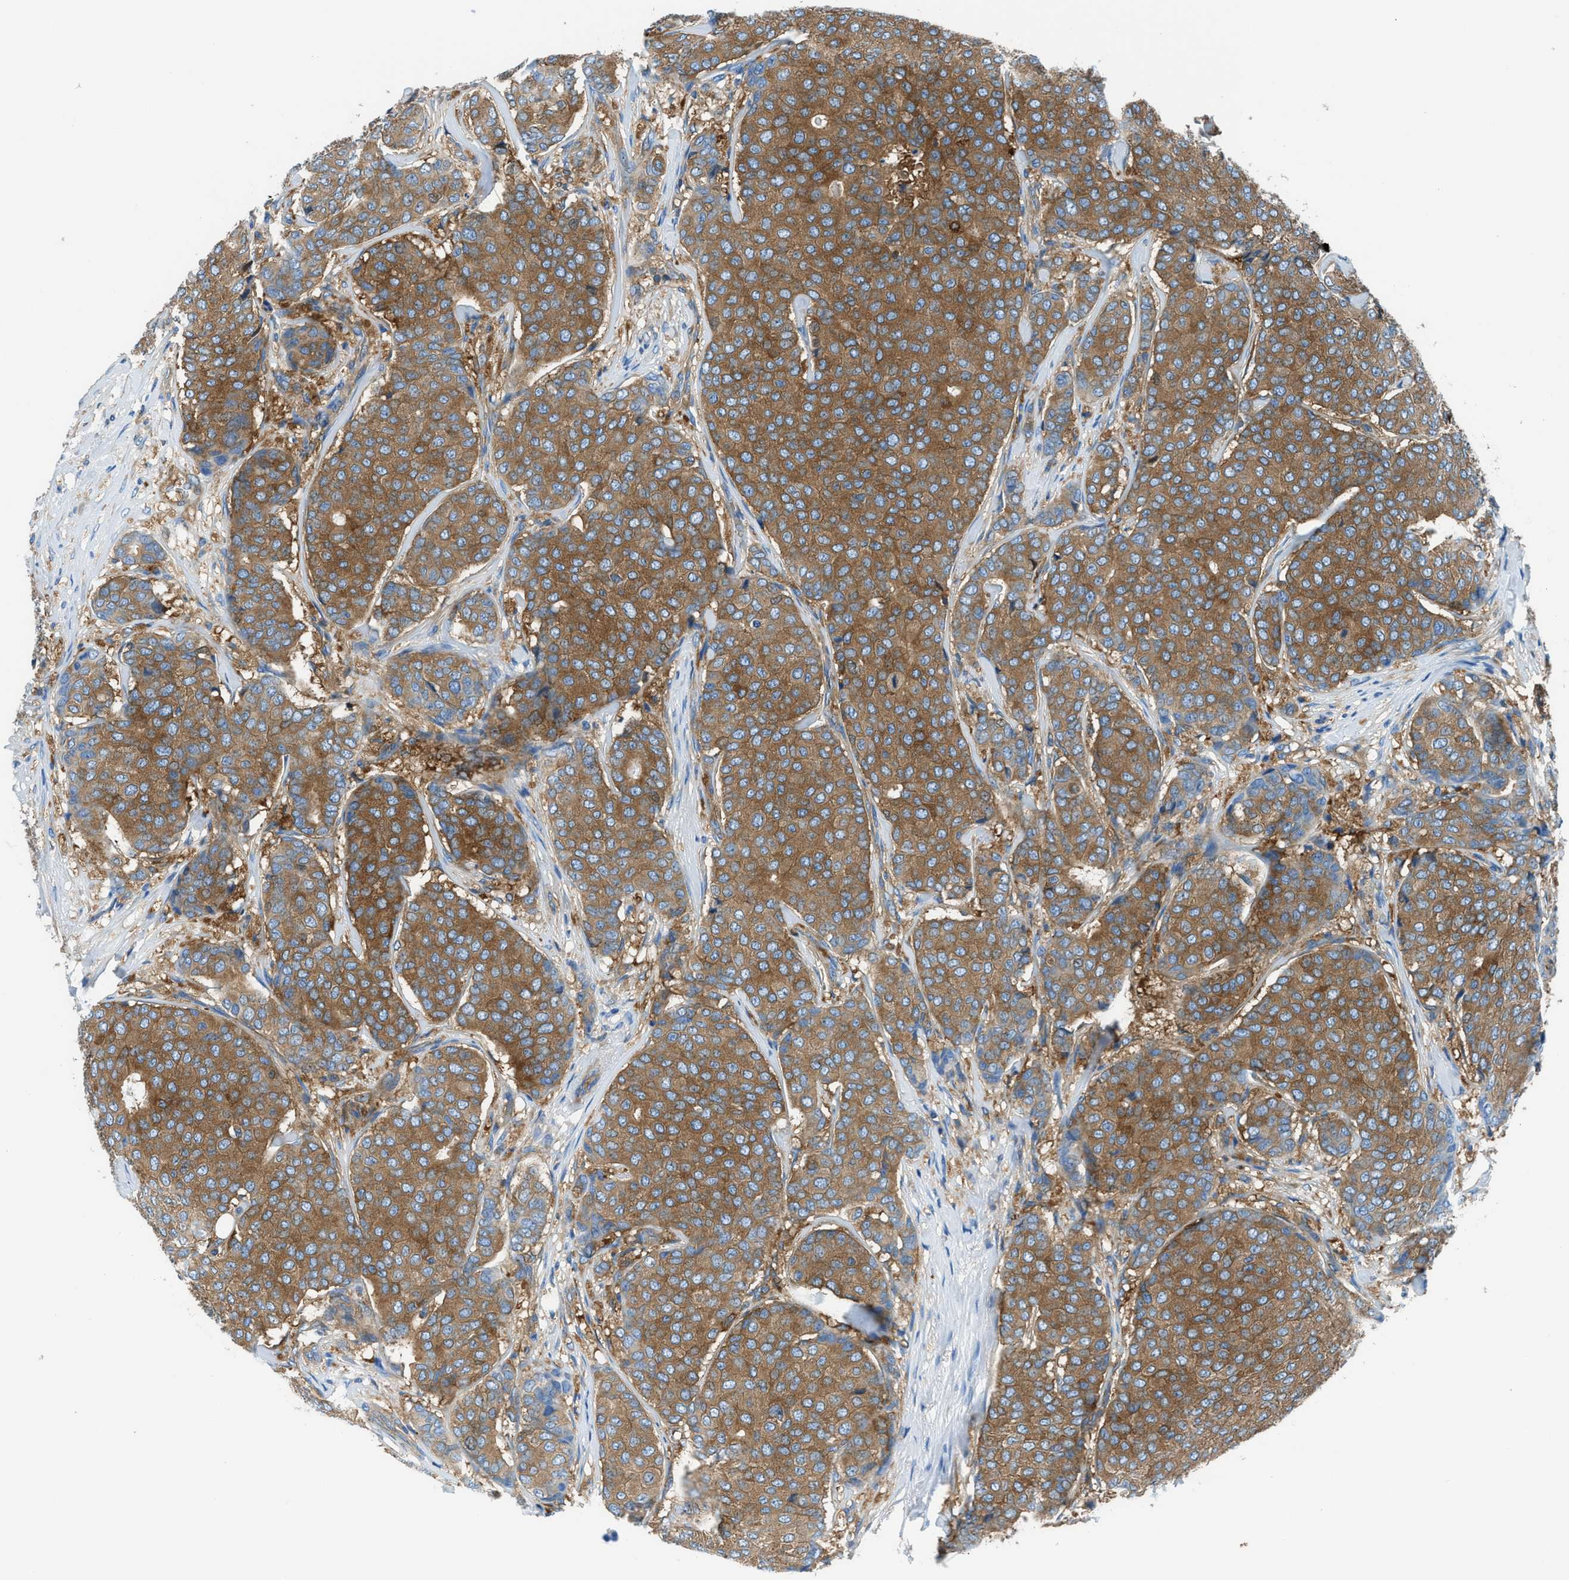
{"staining": {"intensity": "moderate", "quantity": ">75%", "location": "cytoplasmic/membranous"}, "tissue": "breast cancer", "cell_type": "Tumor cells", "image_type": "cancer", "snomed": [{"axis": "morphology", "description": "Duct carcinoma"}, {"axis": "topography", "description": "Breast"}], "caption": "The immunohistochemical stain shows moderate cytoplasmic/membranous expression in tumor cells of breast intraductal carcinoma tissue.", "gene": "SARS1", "patient": {"sex": "female", "age": 75}}